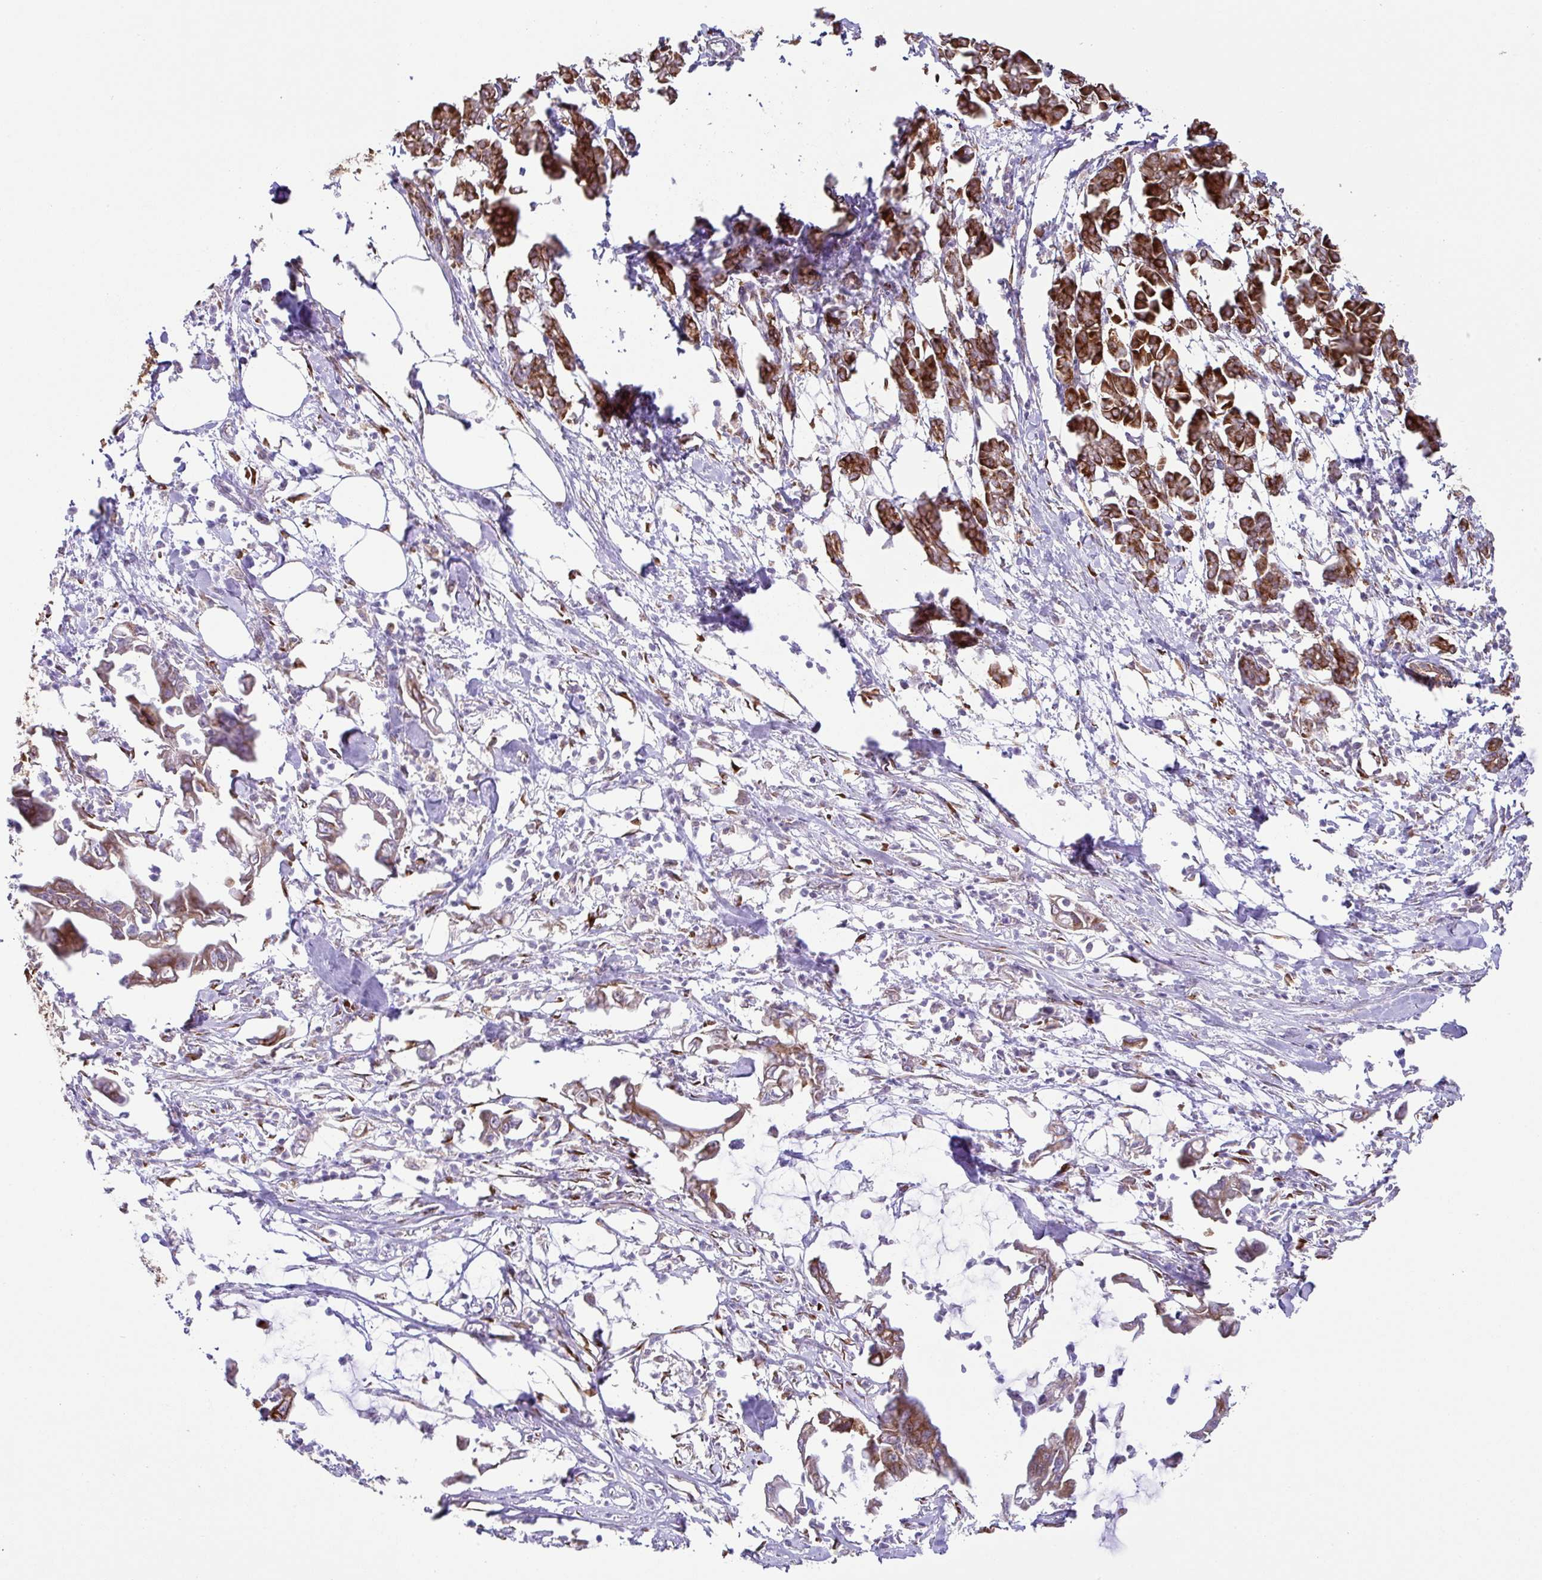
{"staining": {"intensity": "moderate", "quantity": ">75%", "location": "cytoplasmic/membranous"}, "tissue": "pancreatic cancer", "cell_type": "Tumor cells", "image_type": "cancer", "snomed": [{"axis": "morphology", "description": "Adenocarcinoma, NOS"}, {"axis": "topography", "description": "Pancreas"}], "caption": "Immunohistochemistry (IHC) (DAB (3,3'-diaminobenzidine)) staining of human pancreatic cancer (adenocarcinoma) shows moderate cytoplasmic/membranous protein expression in approximately >75% of tumor cells. (DAB (3,3'-diaminobenzidine) IHC with brightfield microscopy, high magnification).", "gene": "SLC39A7", "patient": {"sex": "male", "age": 61}}